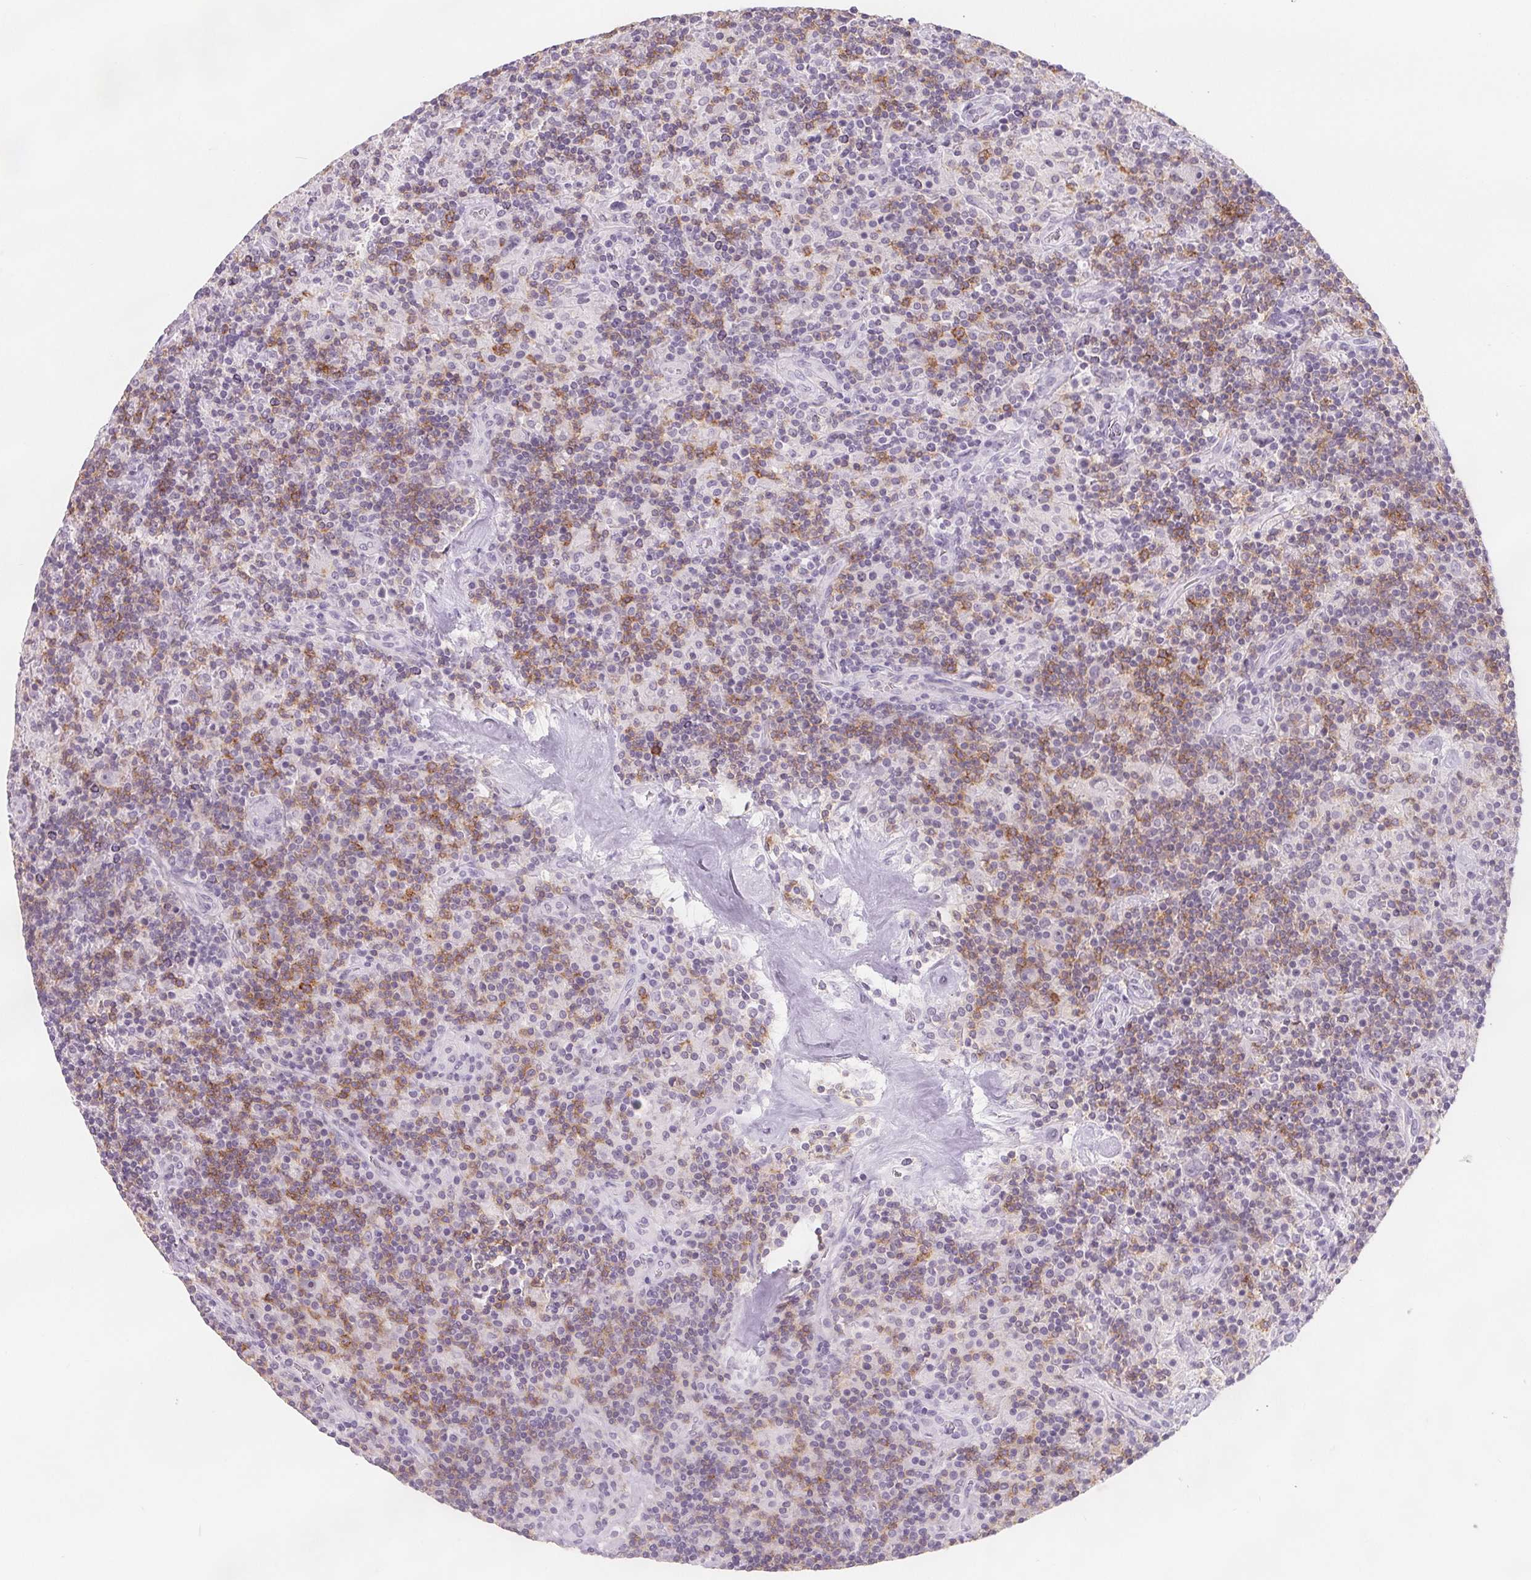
{"staining": {"intensity": "negative", "quantity": "none", "location": "none"}, "tissue": "lymphoma", "cell_type": "Tumor cells", "image_type": "cancer", "snomed": [{"axis": "morphology", "description": "Hodgkin's disease, NOS"}, {"axis": "topography", "description": "Lymph node"}], "caption": "Immunohistochemistry (IHC) of Hodgkin's disease displays no positivity in tumor cells. (DAB (3,3'-diaminobenzidine) IHC visualized using brightfield microscopy, high magnification).", "gene": "CD69", "patient": {"sex": "male", "age": 70}}